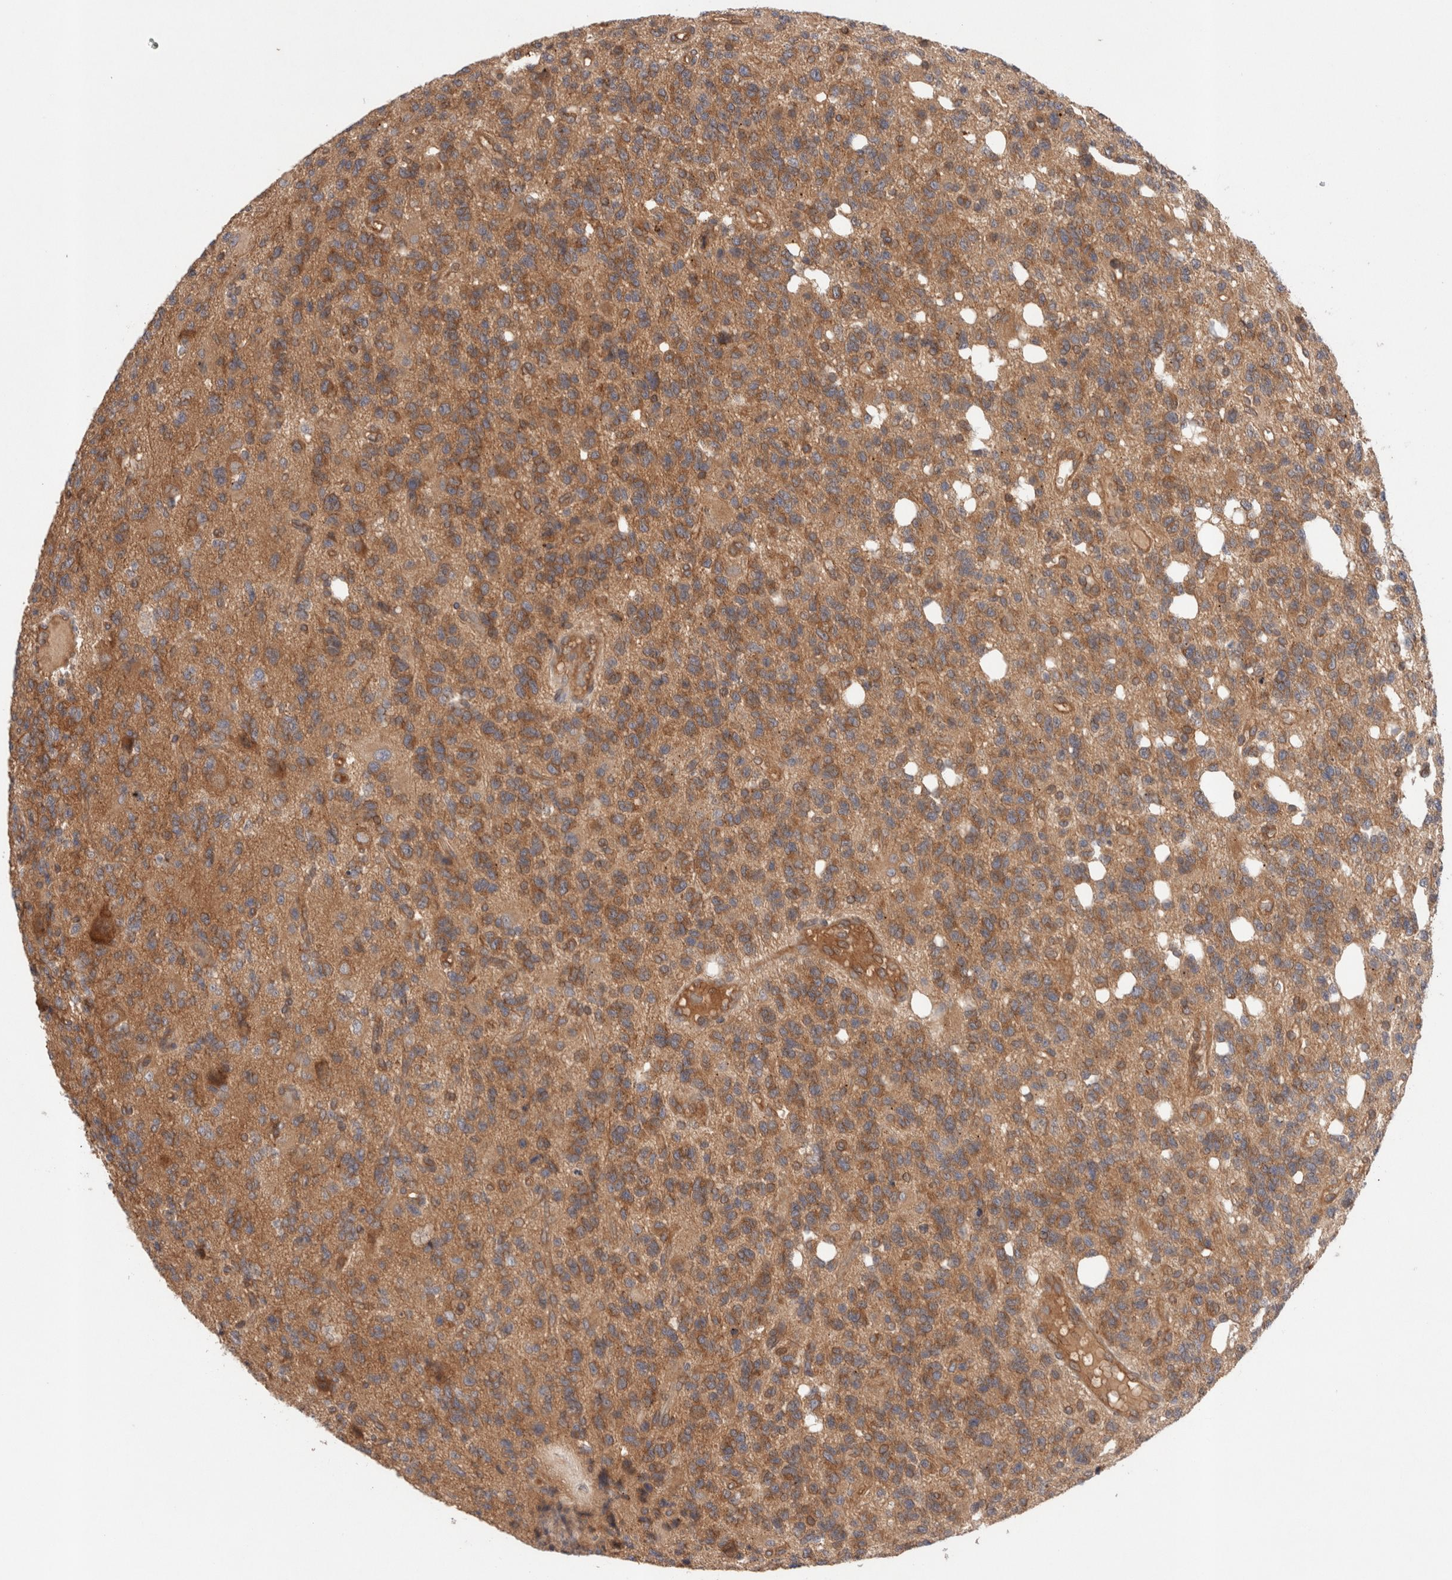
{"staining": {"intensity": "moderate", "quantity": ">75%", "location": "cytoplasmic/membranous"}, "tissue": "glioma", "cell_type": "Tumor cells", "image_type": "cancer", "snomed": [{"axis": "morphology", "description": "Glioma, malignant, High grade"}, {"axis": "topography", "description": "Brain"}], "caption": "About >75% of tumor cells in human malignant high-grade glioma show moderate cytoplasmic/membranous protein staining as visualized by brown immunohistochemical staining.", "gene": "SIKE1", "patient": {"sex": "female", "age": 62}}